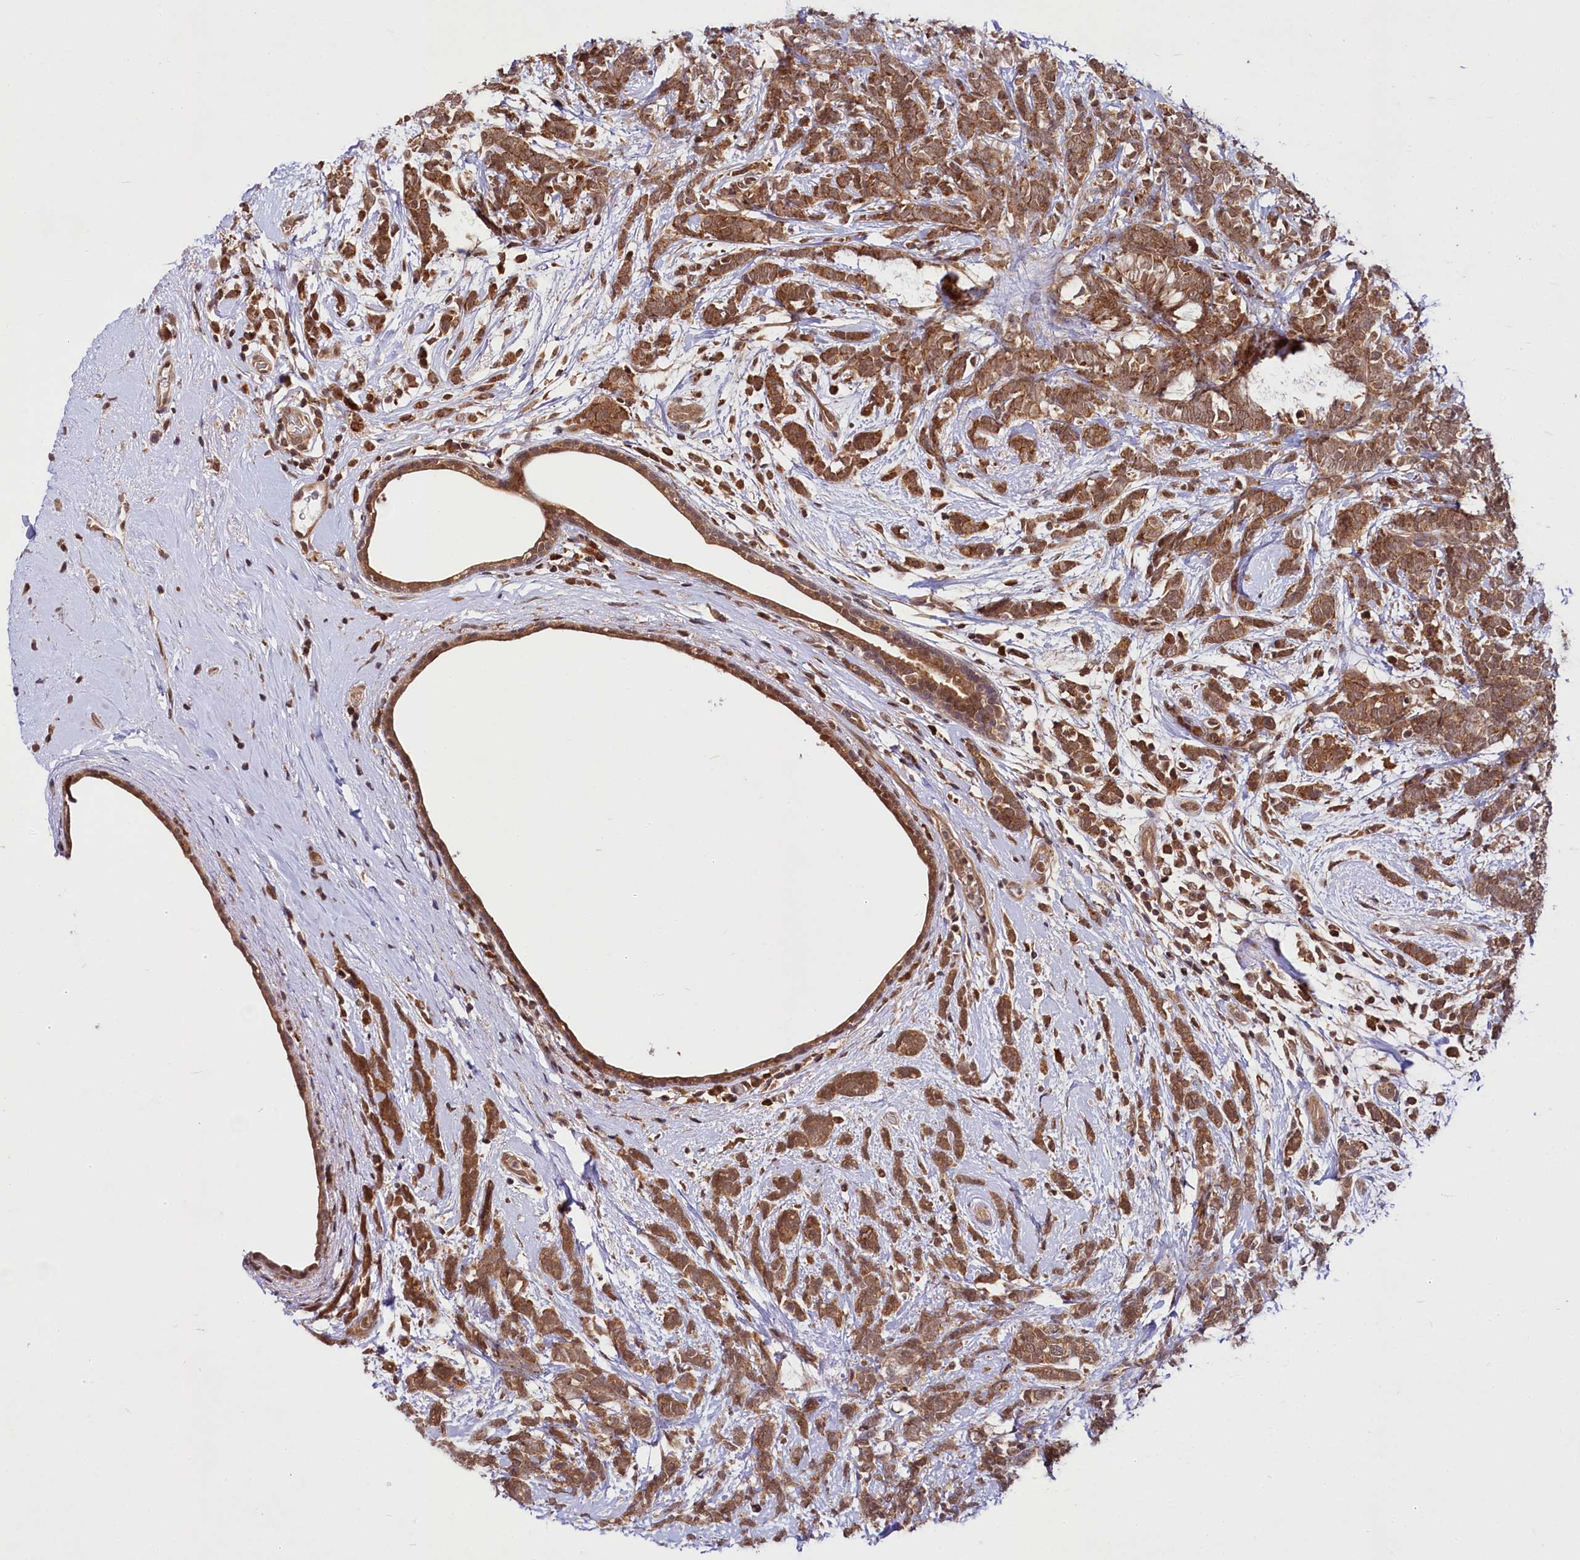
{"staining": {"intensity": "moderate", "quantity": ">75%", "location": "cytoplasmic/membranous,nuclear"}, "tissue": "breast cancer", "cell_type": "Tumor cells", "image_type": "cancer", "snomed": [{"axis": "morphology", "description": "Lobular carcinoma"}, {"axis": "topography", "description": "Breast"}], "caption": "A brown stain labels moderate cytoplasmic/membranous and nuclear expression of a protein in lobular carcinoma (breast) tumor cells.", "gene": "UBE3A", "patient": {"sex": "female", "age": 58}}